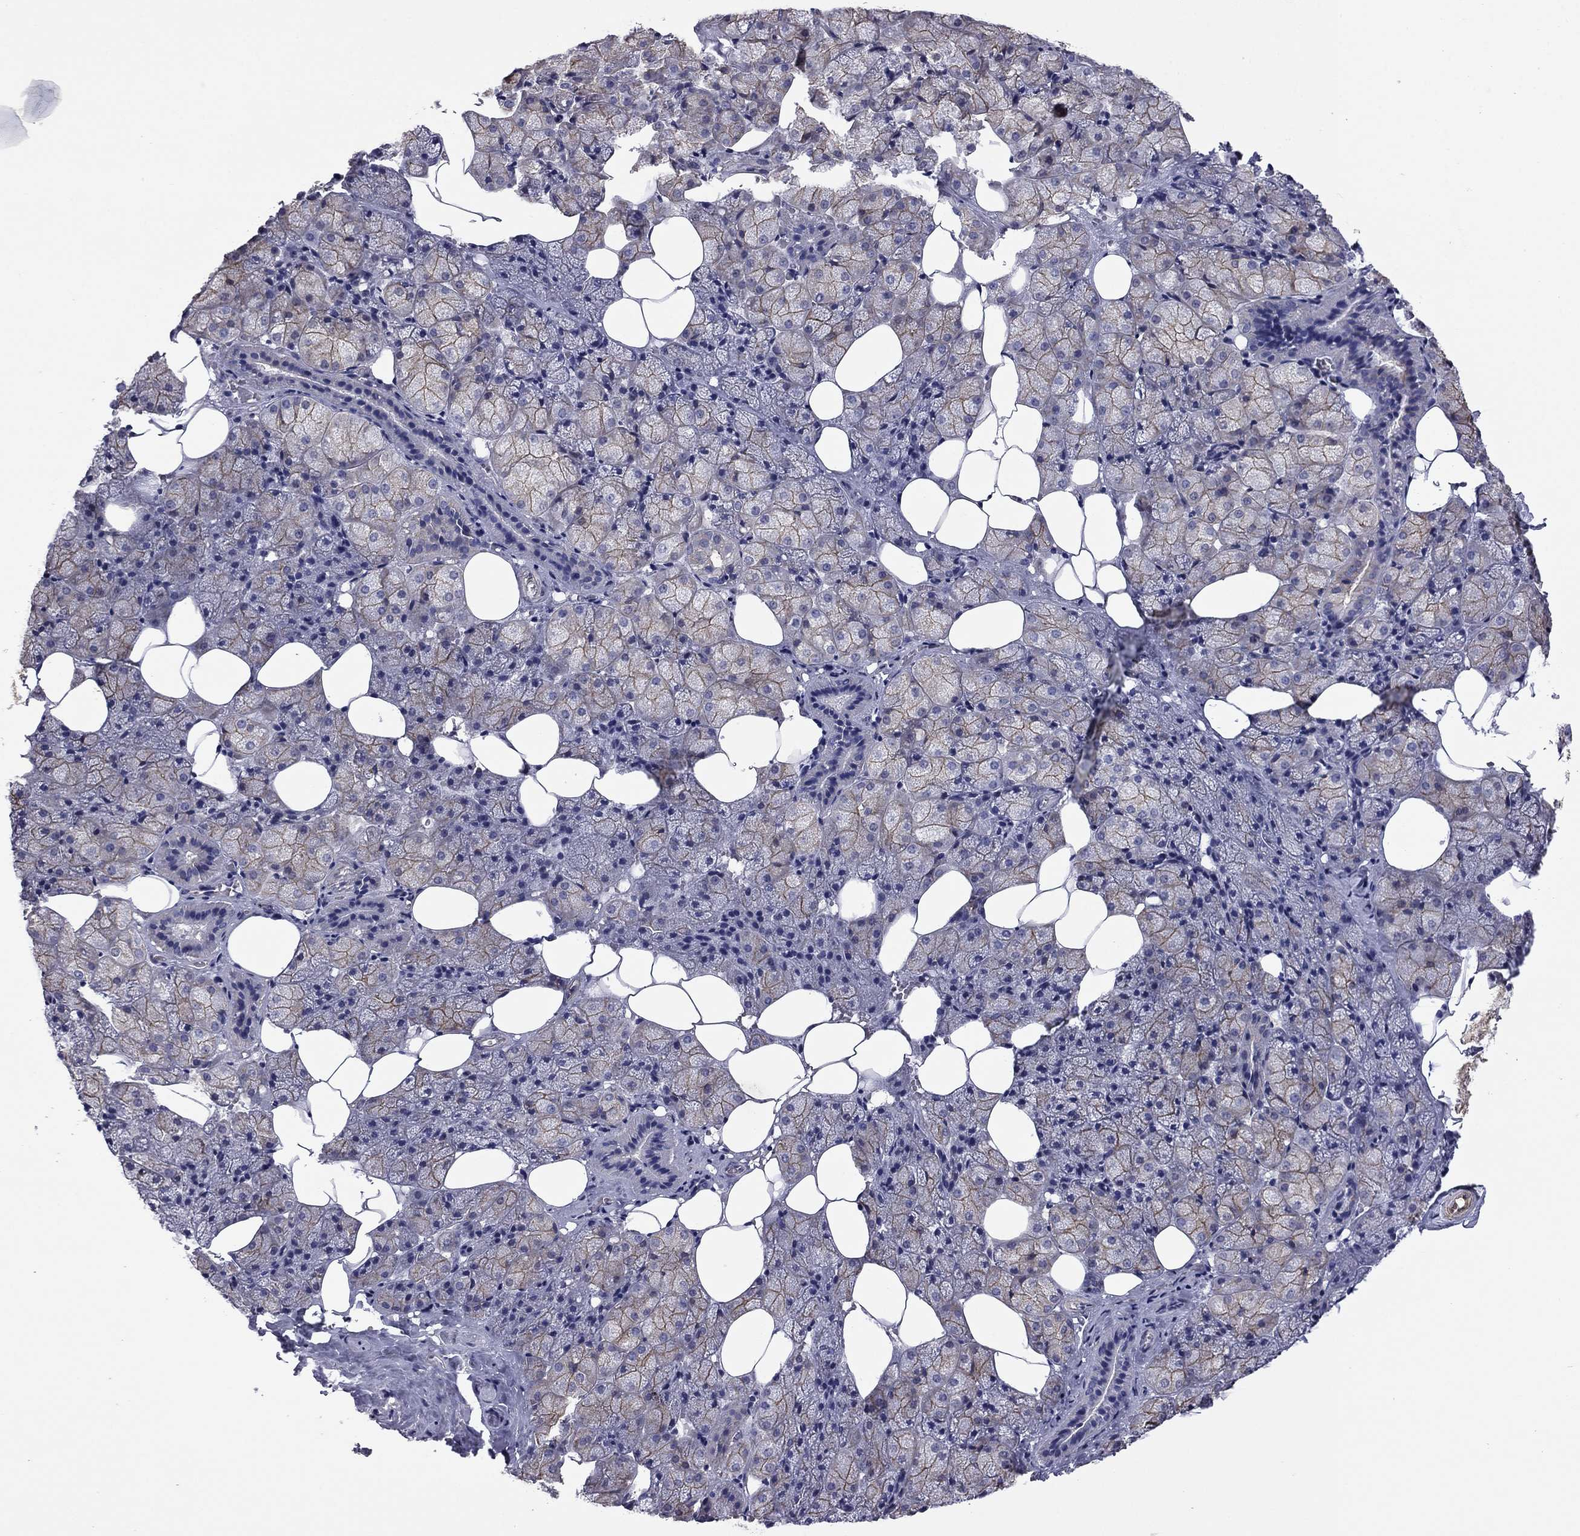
{"staining": {"intensity": "strong", "quantity": "25%-75%", "location": "cytoplasmic/membranous"}, "tissue": "salivary gland", "cell_type": "Glandular cells", "image_type": "normal", "snomed": [{"axis": "morphology", "description": "Normal tissue, NOS"}, {"axis": "topography", "description": "Salivary gland"}], "caption": "This histopathology image reveals immunohistochemistry staining of benign salivary gland, with high strong cytoplasmic/membranous expression in about 25%-75% of glandular cells.", "gene": "TCHH", "patient": {"sex": "male", "age": 38}}